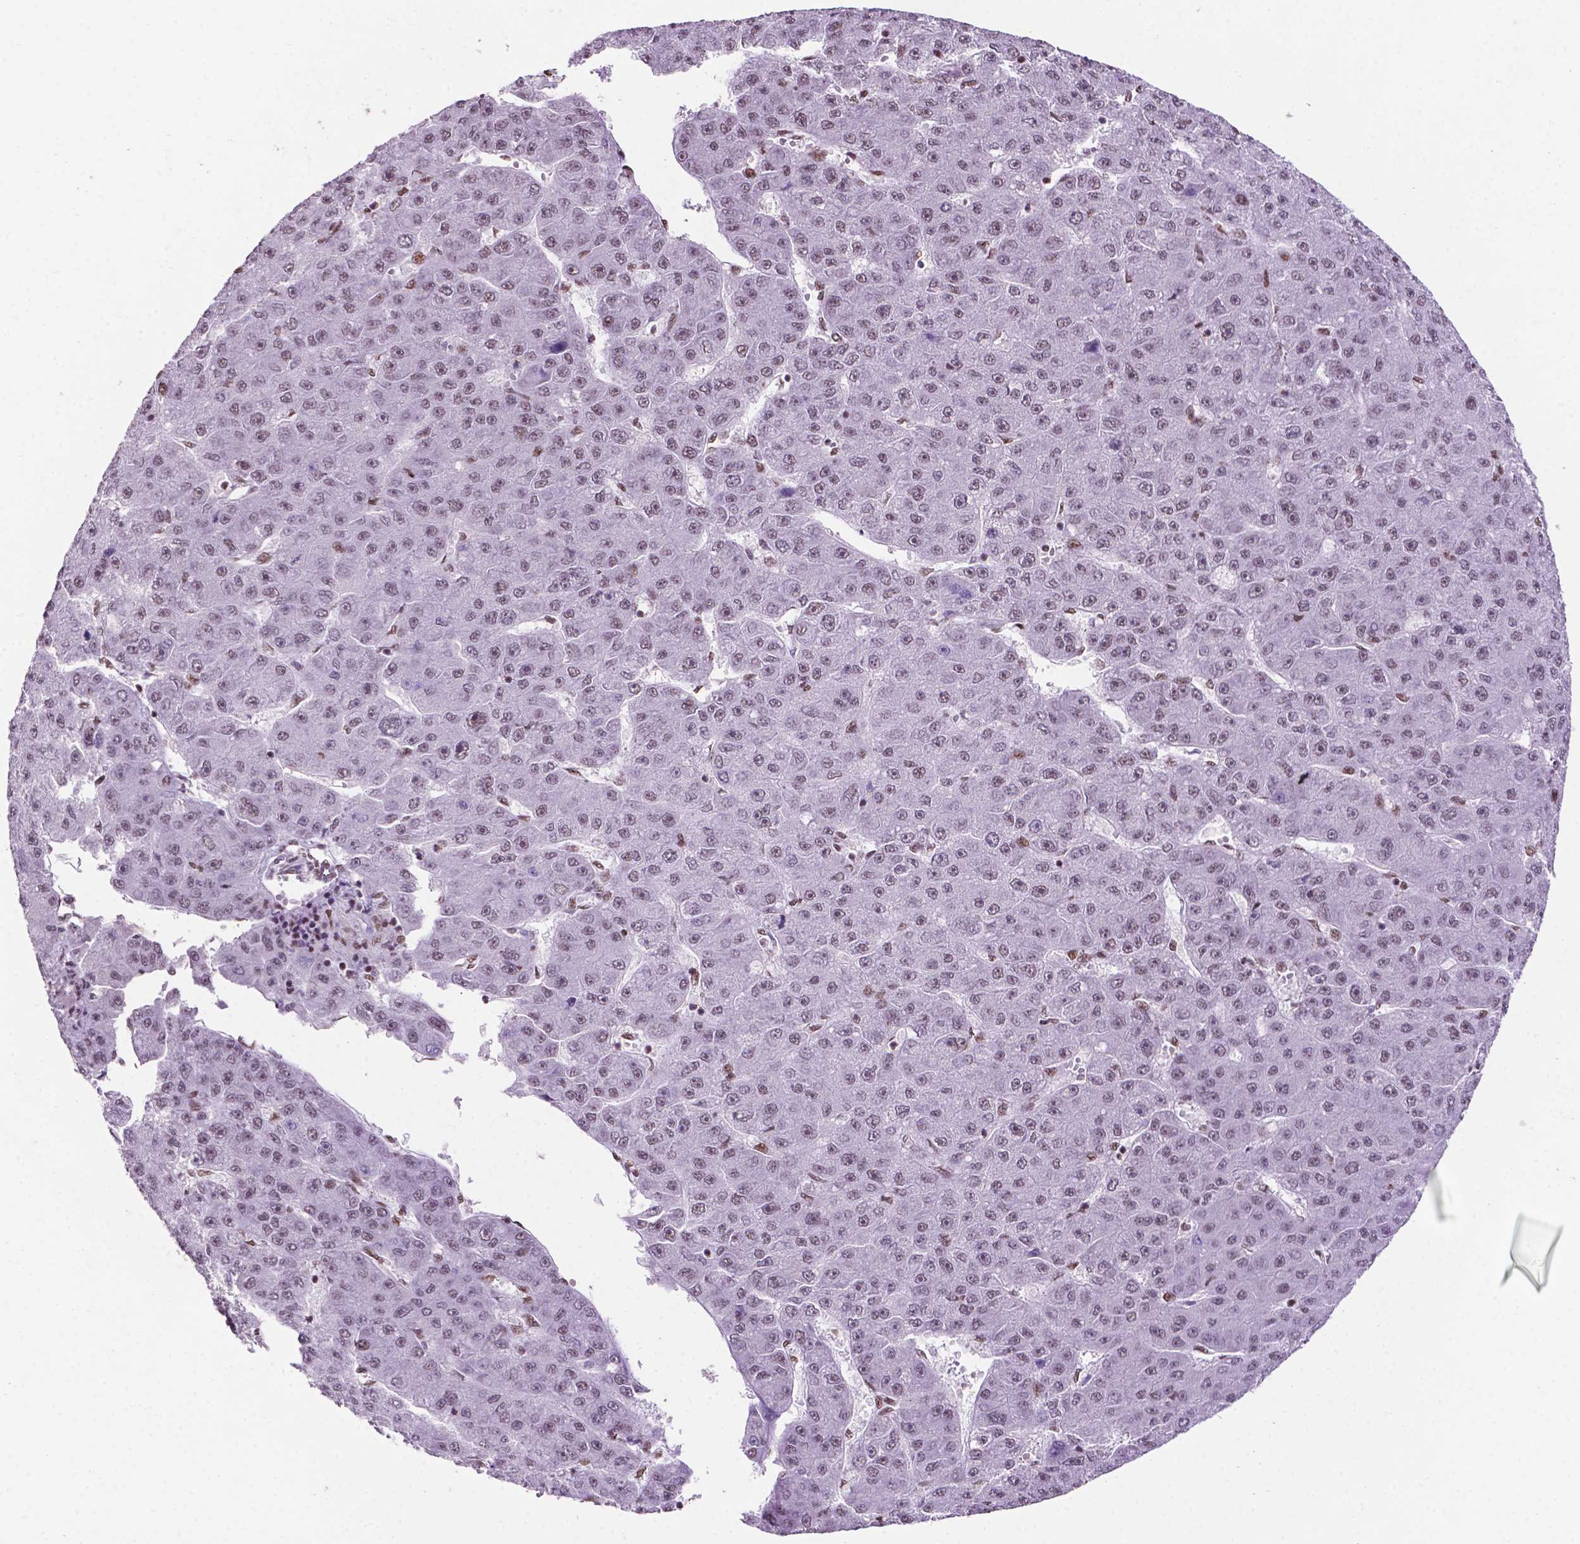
{"staining": {"intensity": "weak", "quantity": "25%-75%", "location": "nuclear"}, "tissue": "liver cancer", "cell_type": "Tumor cells", "image_type": "cancer", "snomed": [{"axis": "morphology", "description": "Carcinoma, Hepatocellular, NOS"}, {"axis": "topography", "description": "Liver"}], "caption": "IHC histopathology image of liver cancer (hepatocellular carcinoma) stained for a protein (brown), which exhibits low levels of weak nuclear staining in about 25%-75% of tumor cells.", "gene": "CCAR2", "patient": {"sex": "male", "age": 67}}